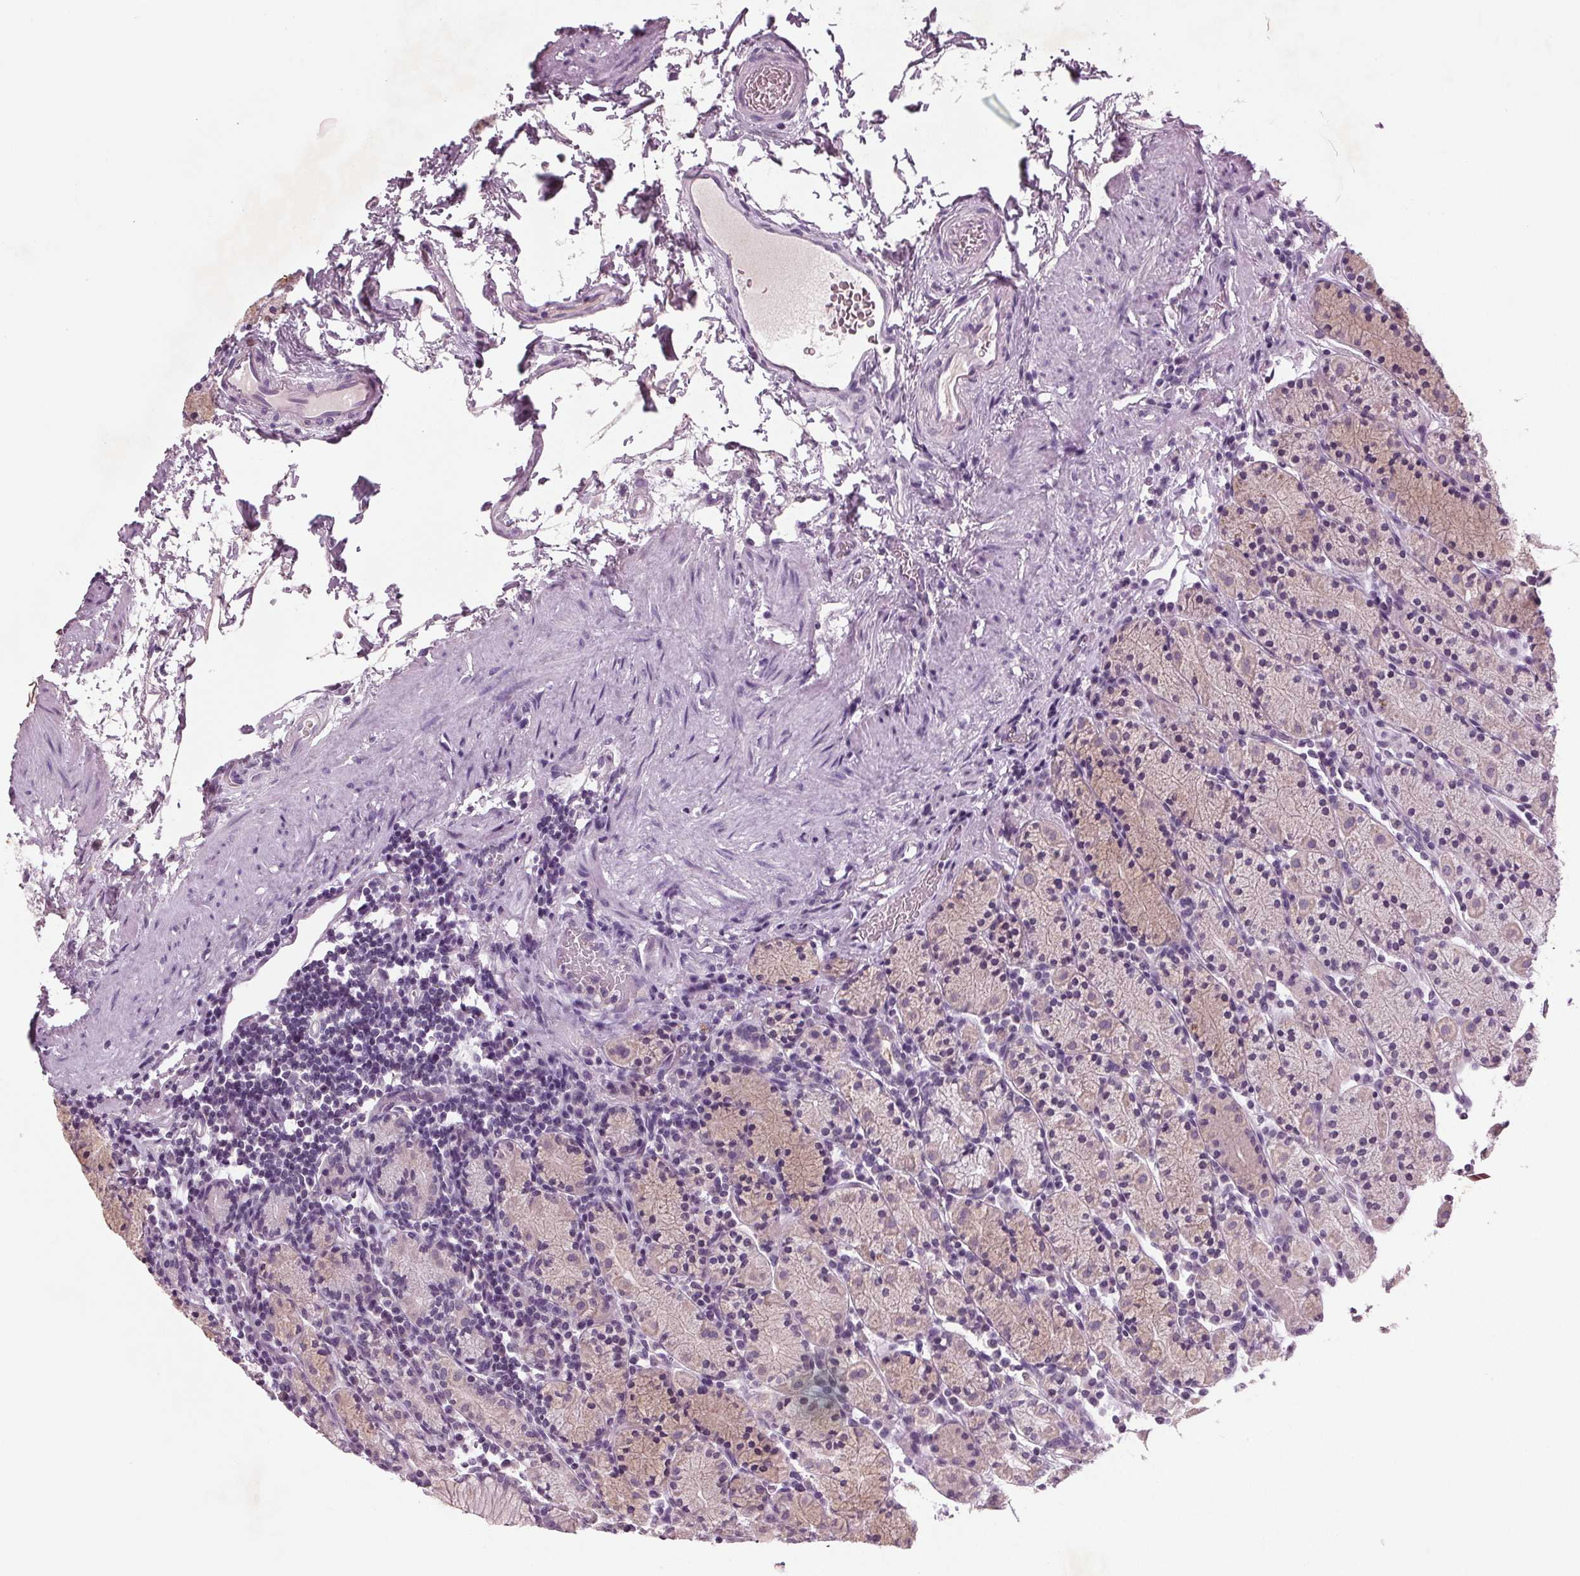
{"staining": {"intensity": "negative", "quantity": "none", "location": "none"}, "tissue": "stomach", "cell_type": "Glandular cells", "image_type": "normal", "snomed": [{"axis": "morphology", "description": "Normal tissue, NOS"}, {"axis": "topography", "description": "Stomach, upper"}, {"axis": "topography", "description": "Stomach"}], "caption": "Photomicrograph shows no protein expression in glandular cells of normal stomach. The staining was performed using DAB (3,3'-diaminobenzidine) to visualize the protein expression in brown, while the nuclei were stained in blue with hematoxylin (Magnification: 20x).", "gene": "BHLHE22", "patient": {"sex": "male", "age": 62}}